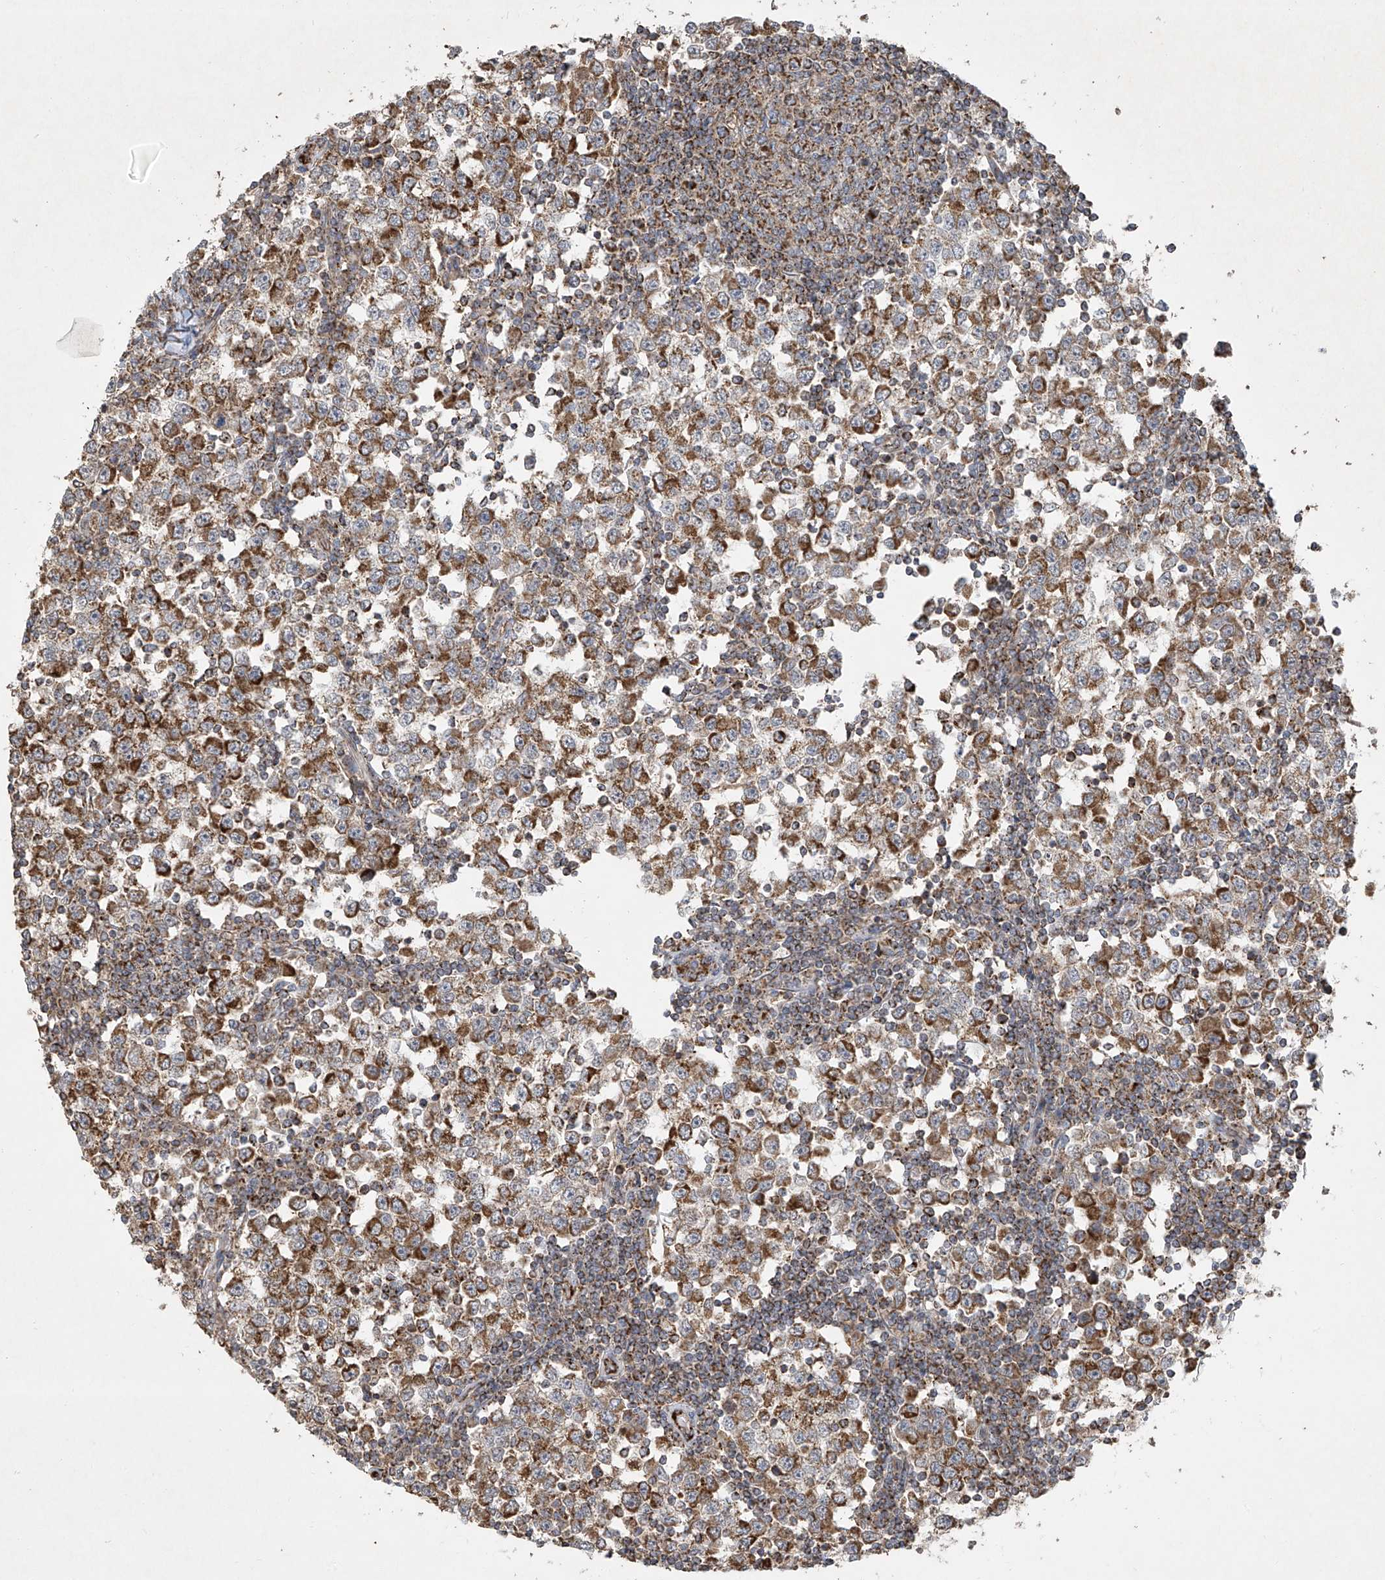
{"staining": {"intensity": "moderate", "quantity": ">75%", "location": "cytoplasmic/membranous"}, "tissue": "testis cancer", "cell_type": "Tumor cells", "image_type": "cancer", "snomed": [{"axis": "morphology", "description": "Seminoma, NOS"}, {"axis": "topography", "description": "Testis"}], "caption": "There is medium levels of moderate cytoplasmic/membranous expression in tumor cells of seminoma (testis), as demonstrated by immunohistochemical staining (brown color).", "gene": "UQCC1", "patient": {"sex": "male", "age": 65}}